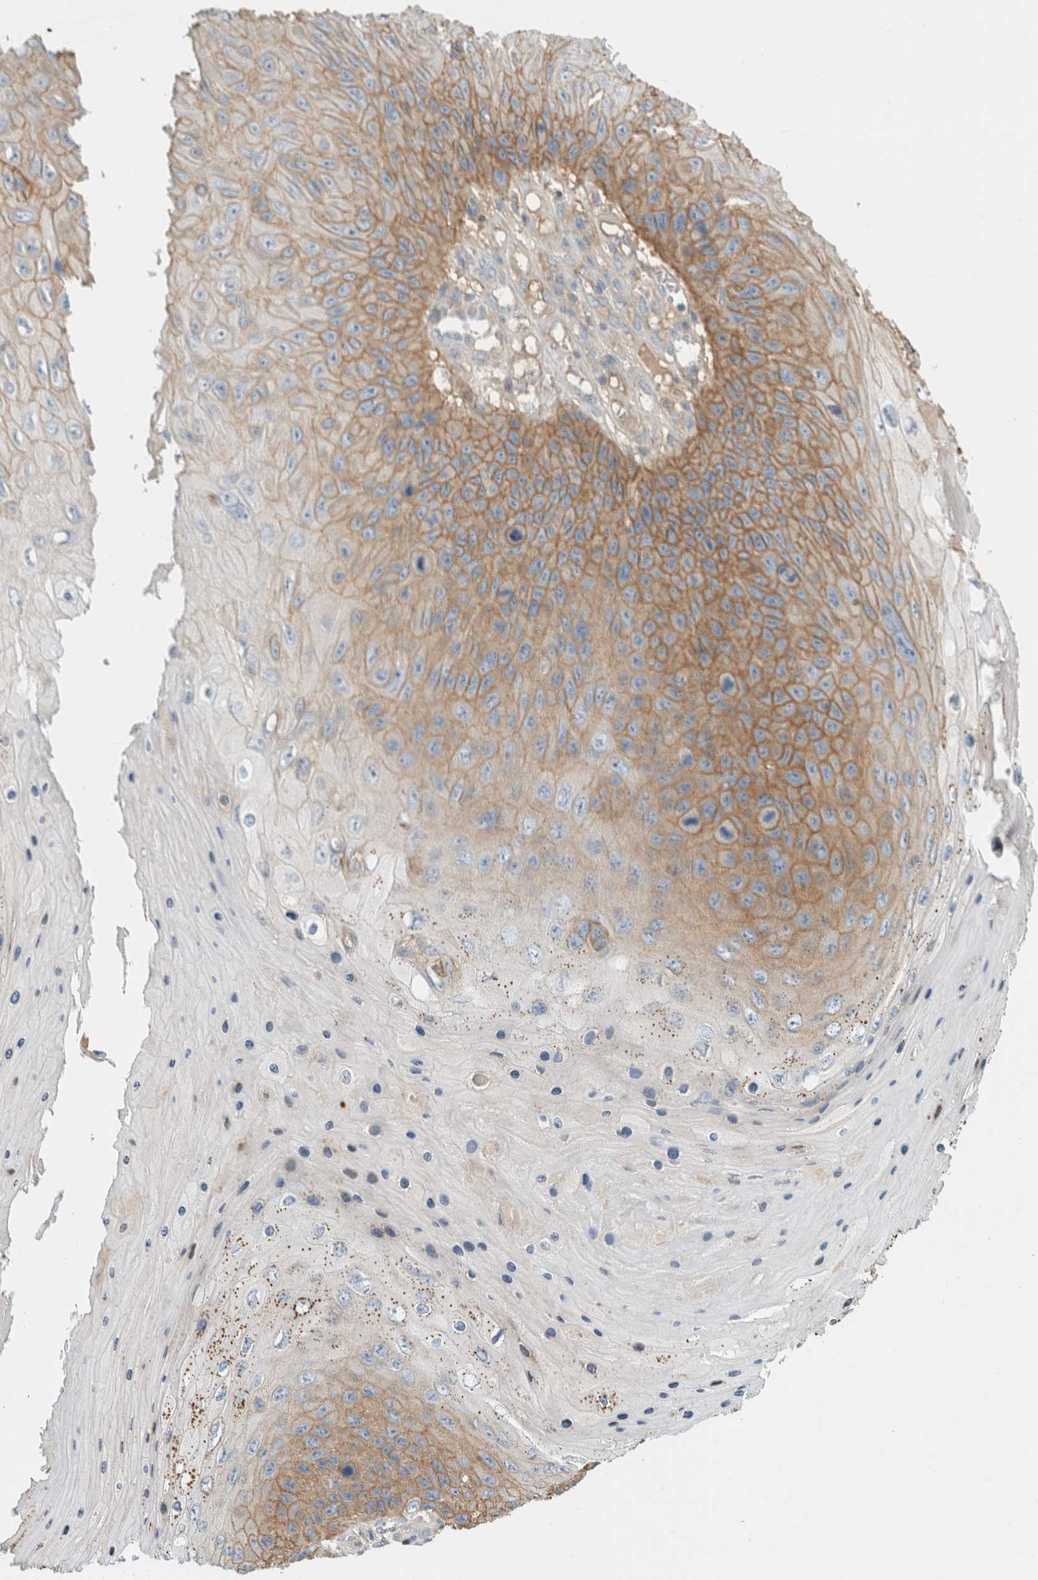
{"staining": {"intensity": "moderate", "quantity": "25%-75%", "location": "cytoplasmic/membranous"}, "tissue": "skin cancer", "cell_type": "Tumor cells", "image_type": "cancer", "snomed": [{"axis": "morphology", "description": "Squamous cell carcinoma, NOS"}, {"axis": "topography", "description": "Skin"}], "caption": "Immunohistochemistry (IHC) of squamous cell carcinoma (skin) demonstrates medium levels of moderate cytoplasmic/membranous expression in approximately 25%-75% of tumor cells.", "gene": "ERCC6L2", "patient": {"sex": "female", "age": 88}}